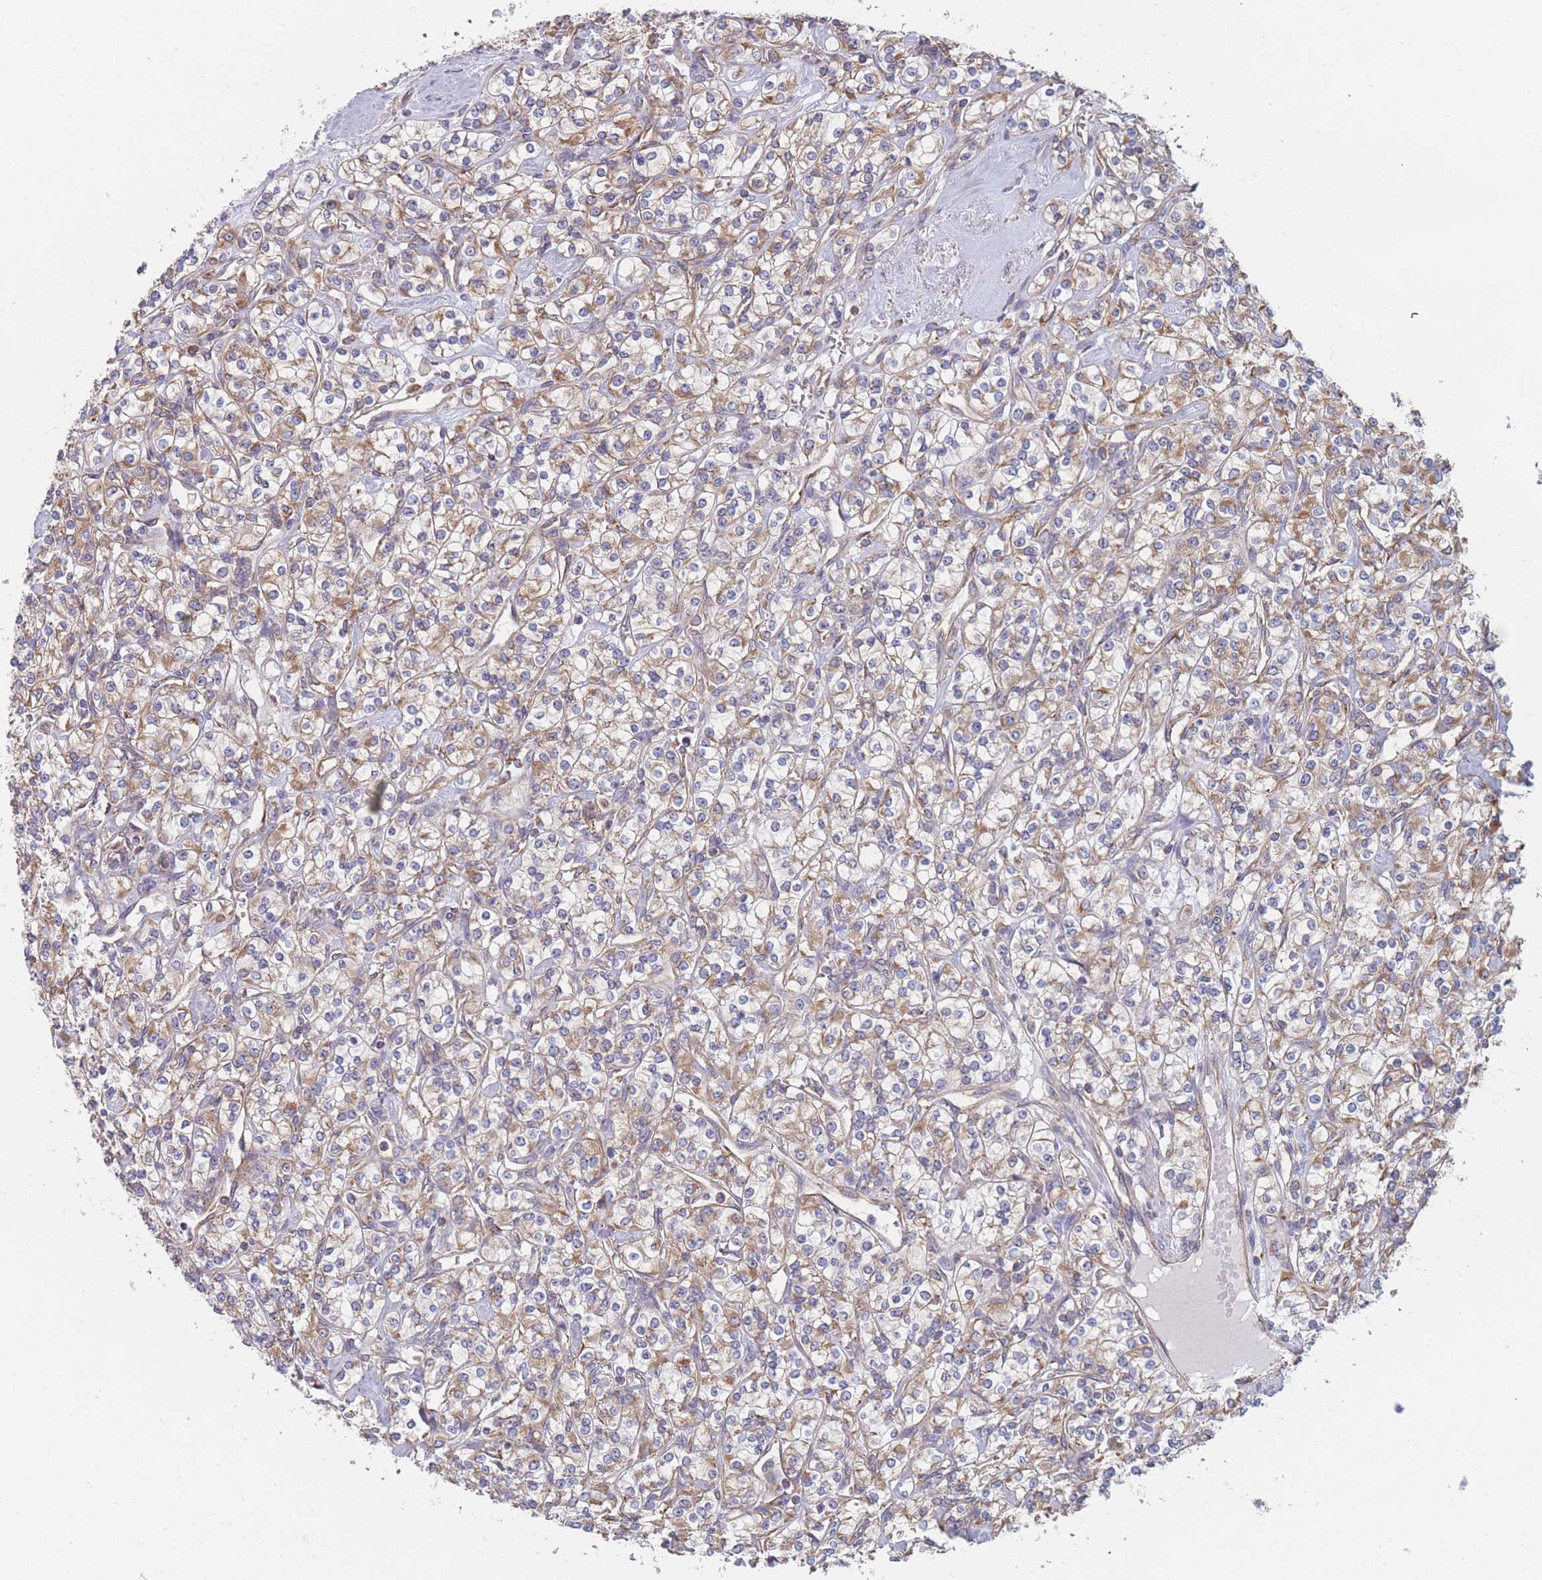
{"staining": {"intensity": "moderate", "quantity": ">75%", "location": "cytoplasmic/membranous"}, "tissue": "renal cancer", "cell_type": "Tumor cells", "image_type": "cancer", "snomed": [{"axis": "morphology", "description": "Adenocarcinoma, NOS"}, {"axis": "topography", "description": "Kidney"}], "caption": "About >75% of tumor cells in human renal cancer display moderate cytoplasmic/membranous protein expression as visualized by brown immunohistochemical staining.", "gene": "OR7C2", "patient": {"sex": "male", "age": 77}}